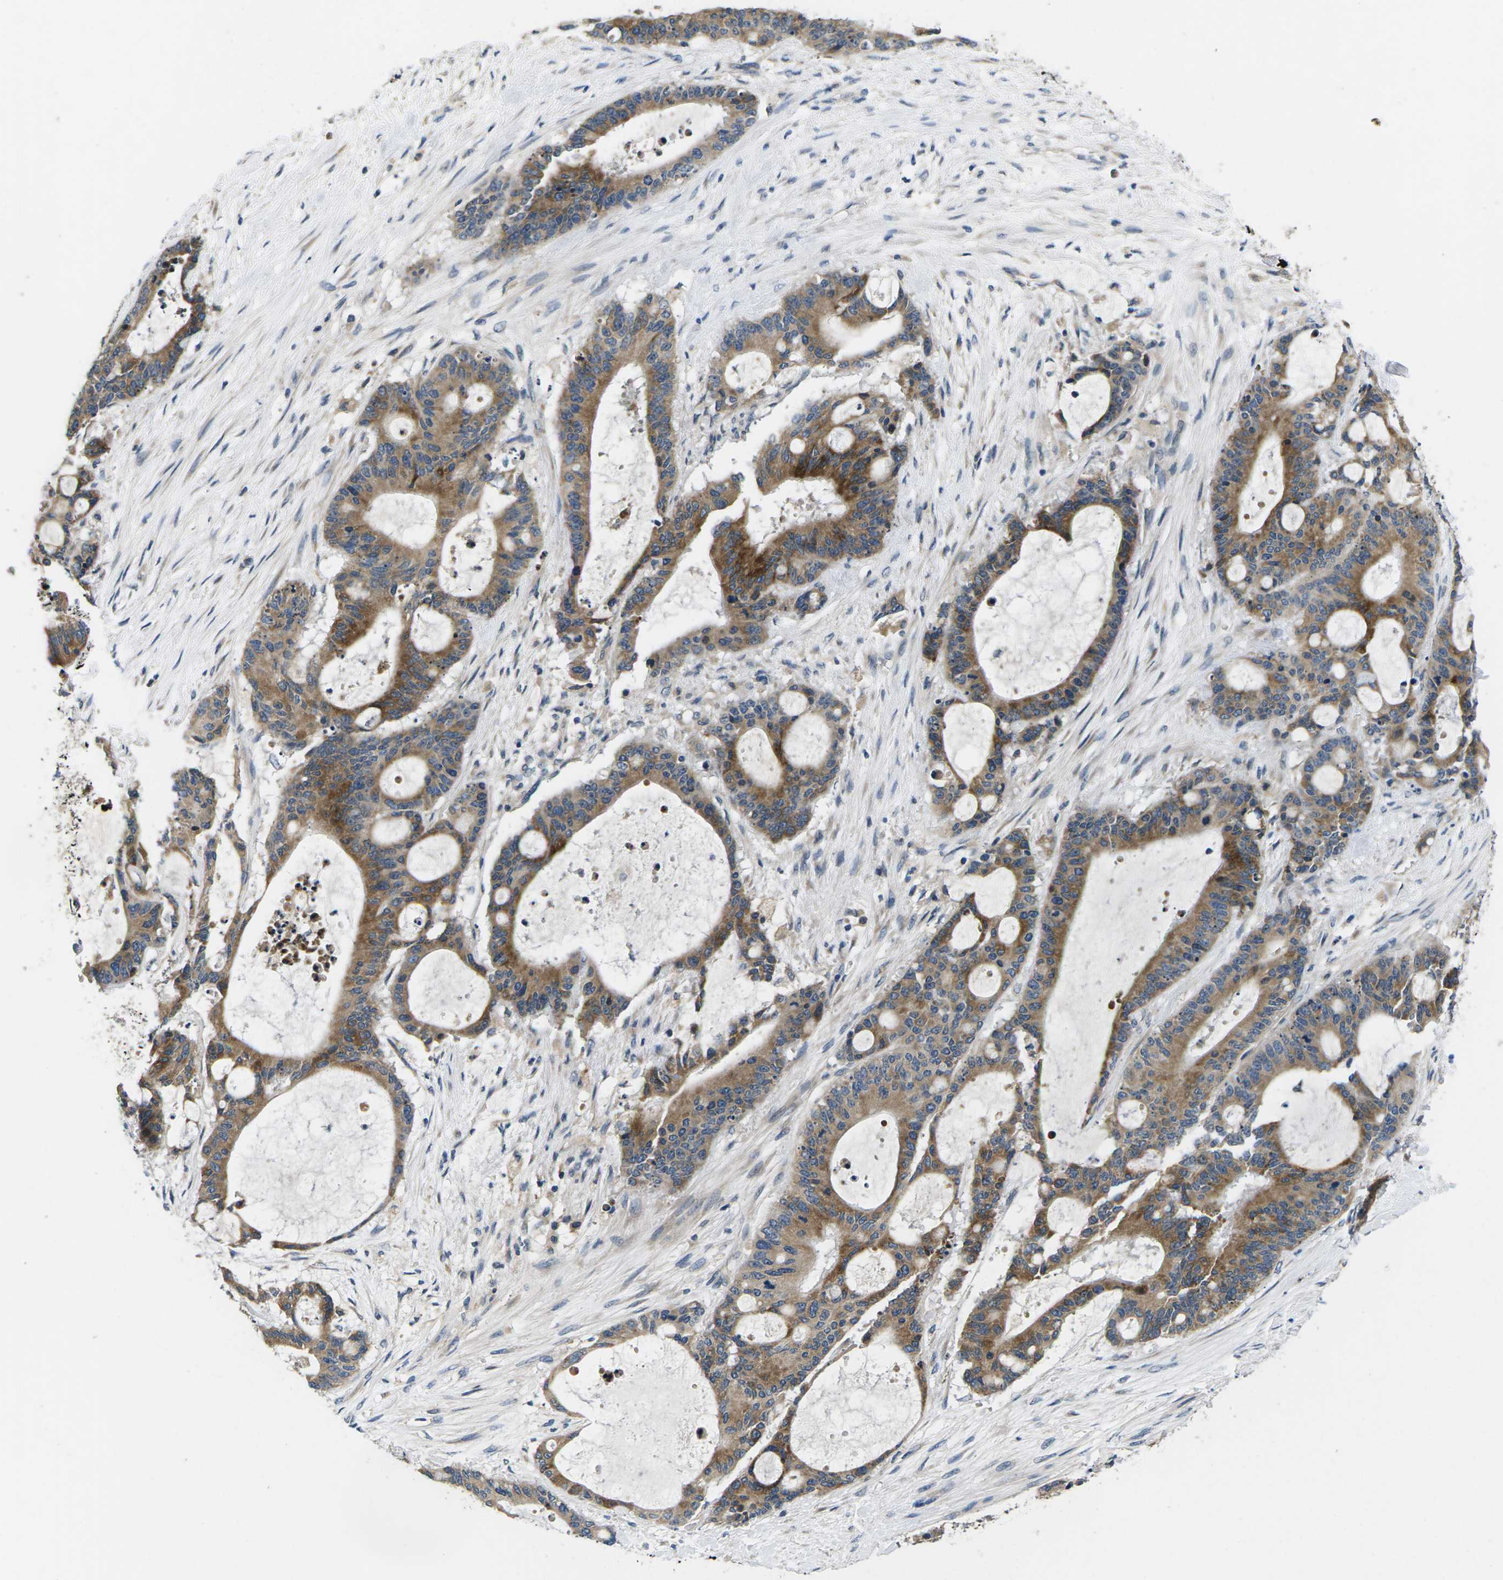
{"staining": {"intensity": "moderate", "quantity": ">75%", "location": "cytoplasmic/membranous"}, "tissue": "liver cancer", "cell_type": "Tumor cells", "image_type": "cancer", "snomed": [{"axis": "morphology", "description": "Cholangiocarcinoma"}, {"axis": "topography", "description": "Liver"}], "caption": "Immunohistochemistry photomicrograph of liver cancer stained for a protein (brown), which exhibits medium levels of moderate cytoplasmic/membranous positivity in approximately >75% of tumor cells.", "gene": "ERGIC3", "patient": {"sex": "female", "age": 73}}